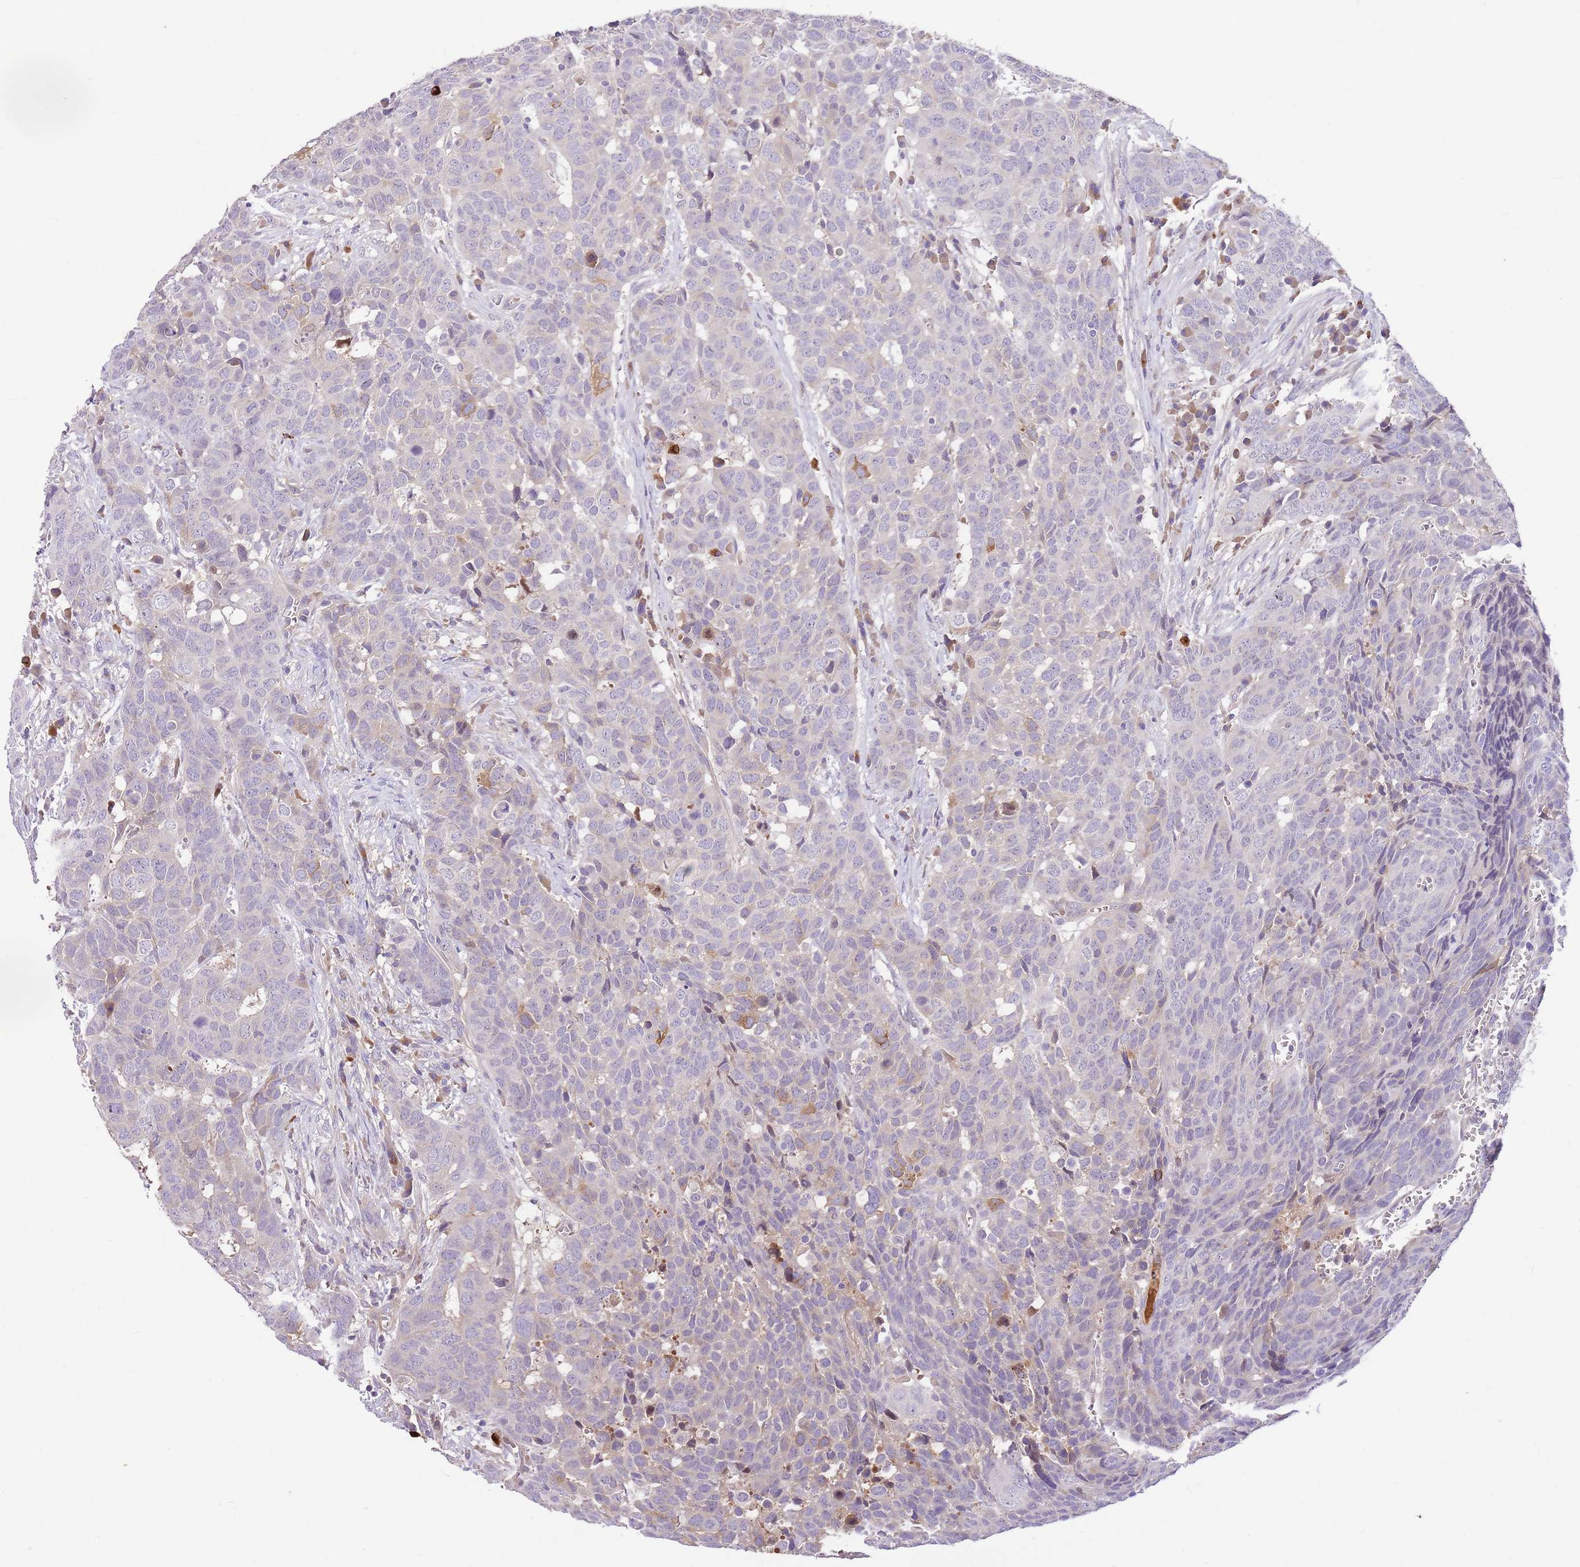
{"staining": {"intensity": "negative", "quantity": "none", "location": "none"}, "tissue": "head and neck cancer", "cell_type": "Tumor cells", "image_type": "cancer", "snomed": [{"axis": "morphology", "description": "Squamous cell carcinoma, NOS"}, {"axis": "topography", "description": "Head-Neck"}], "caption": "Tumor cells show no significant staining in head and neck squamous cell carcinoma. Brightfield microscopy of immunohistochemistry (IHC) stained with DAB (brown) and hematoxylin (blue), captured at high magnification.", "gene": "RFK", "patient": {"sex": "male", "age": 66}}